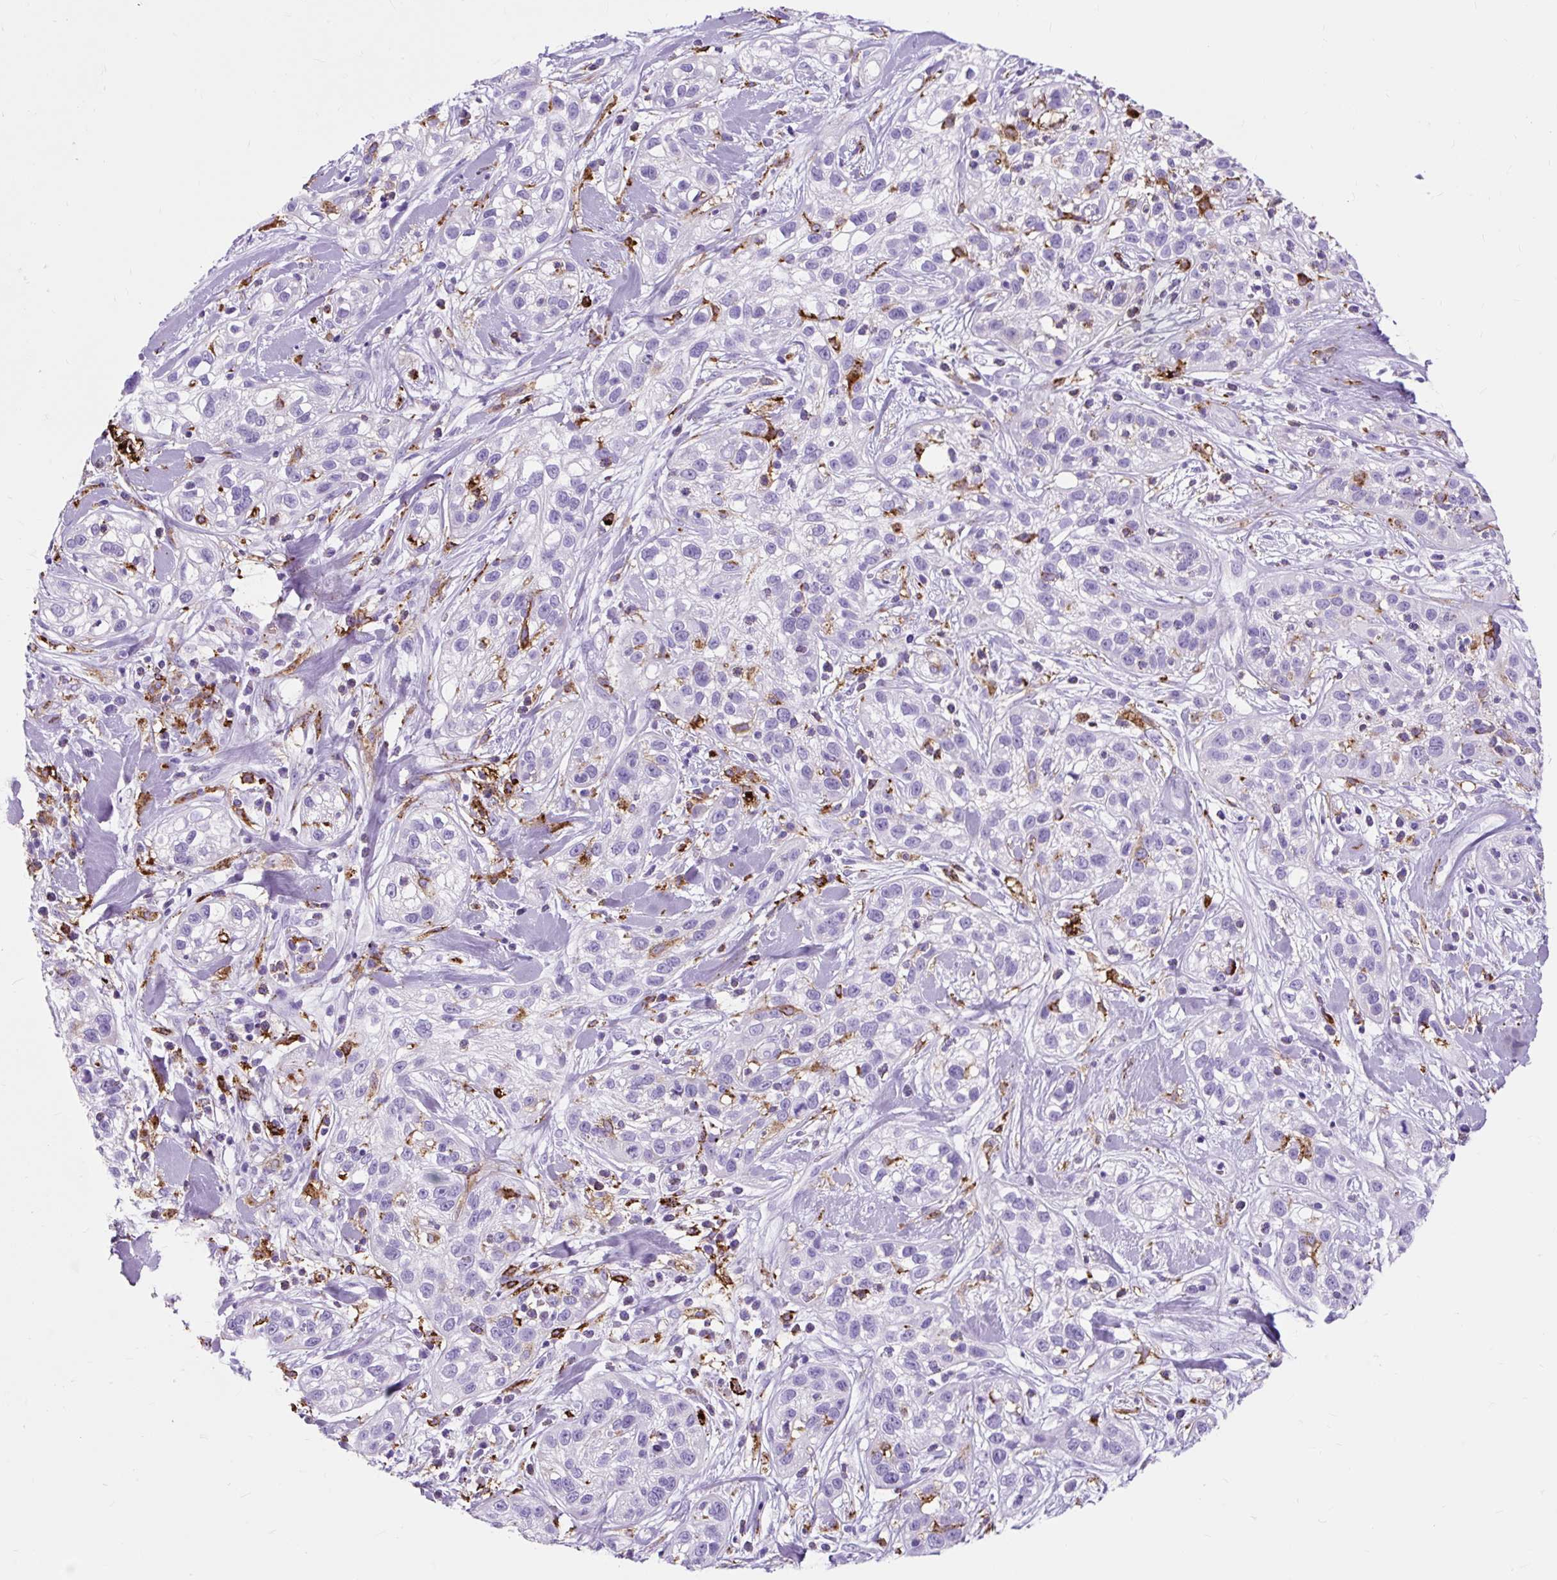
{"staining": {"intensity": "negative", "quantity": "none", "location": "none"}, "tissue": "skin cancer", "cell_type": "Tumor cells", "image_type": "cancer", "snomed": [{"axis": "morphology", "description": "Squamous cell carcinoma, NOS"}, {"axis": "topography", "description": "Skin"}], "caption": "This is a histopathology image of immunohistochemistry (IHC) staining of squamous cell carcinoma (skin), which shows no expression in tumor cells.", "gene": "HLA-DRA", "patient": {"sex": "male", "age": 82}}